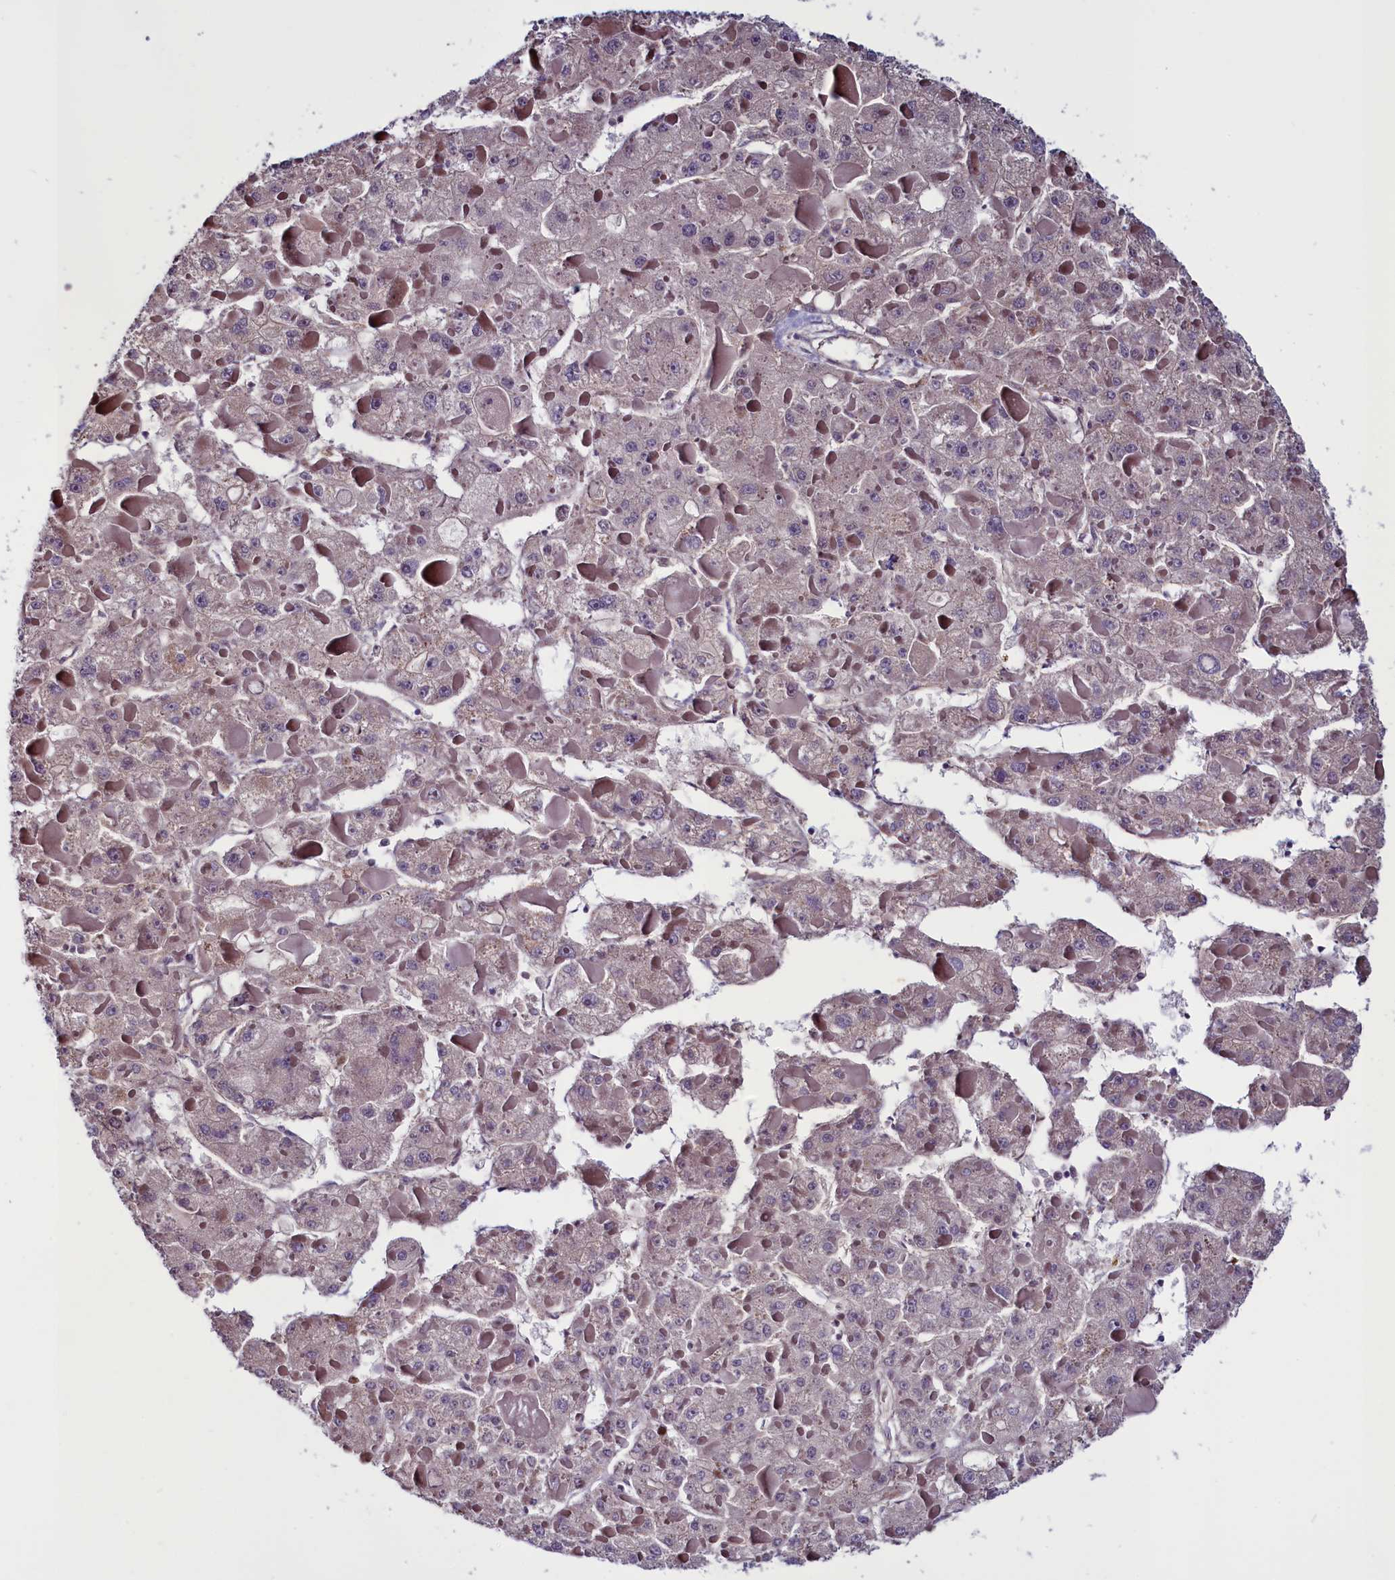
{"staining": {"intensity": "weak", "quantity": "<25%", "location": "cytoplasmic/membranous"}, "tissue": "liver cancer", "cell_type": "Tumor cells", "image_type": "cancer", "snomed": [{"axis": "morphology", "description": "Carcinoma, Hepatocellular, NOS"}, {"axis": "topography", "description": "Liver"}], "caption": "High power microscopy micrograph of an immunohistochemistry (IHC) micrograph of liver cancer (hepatocellular carcinoma), revealing no significant staining in tumor cells.", "gene": "PDILT", "patient": {"sex": "female", "age": 73}}